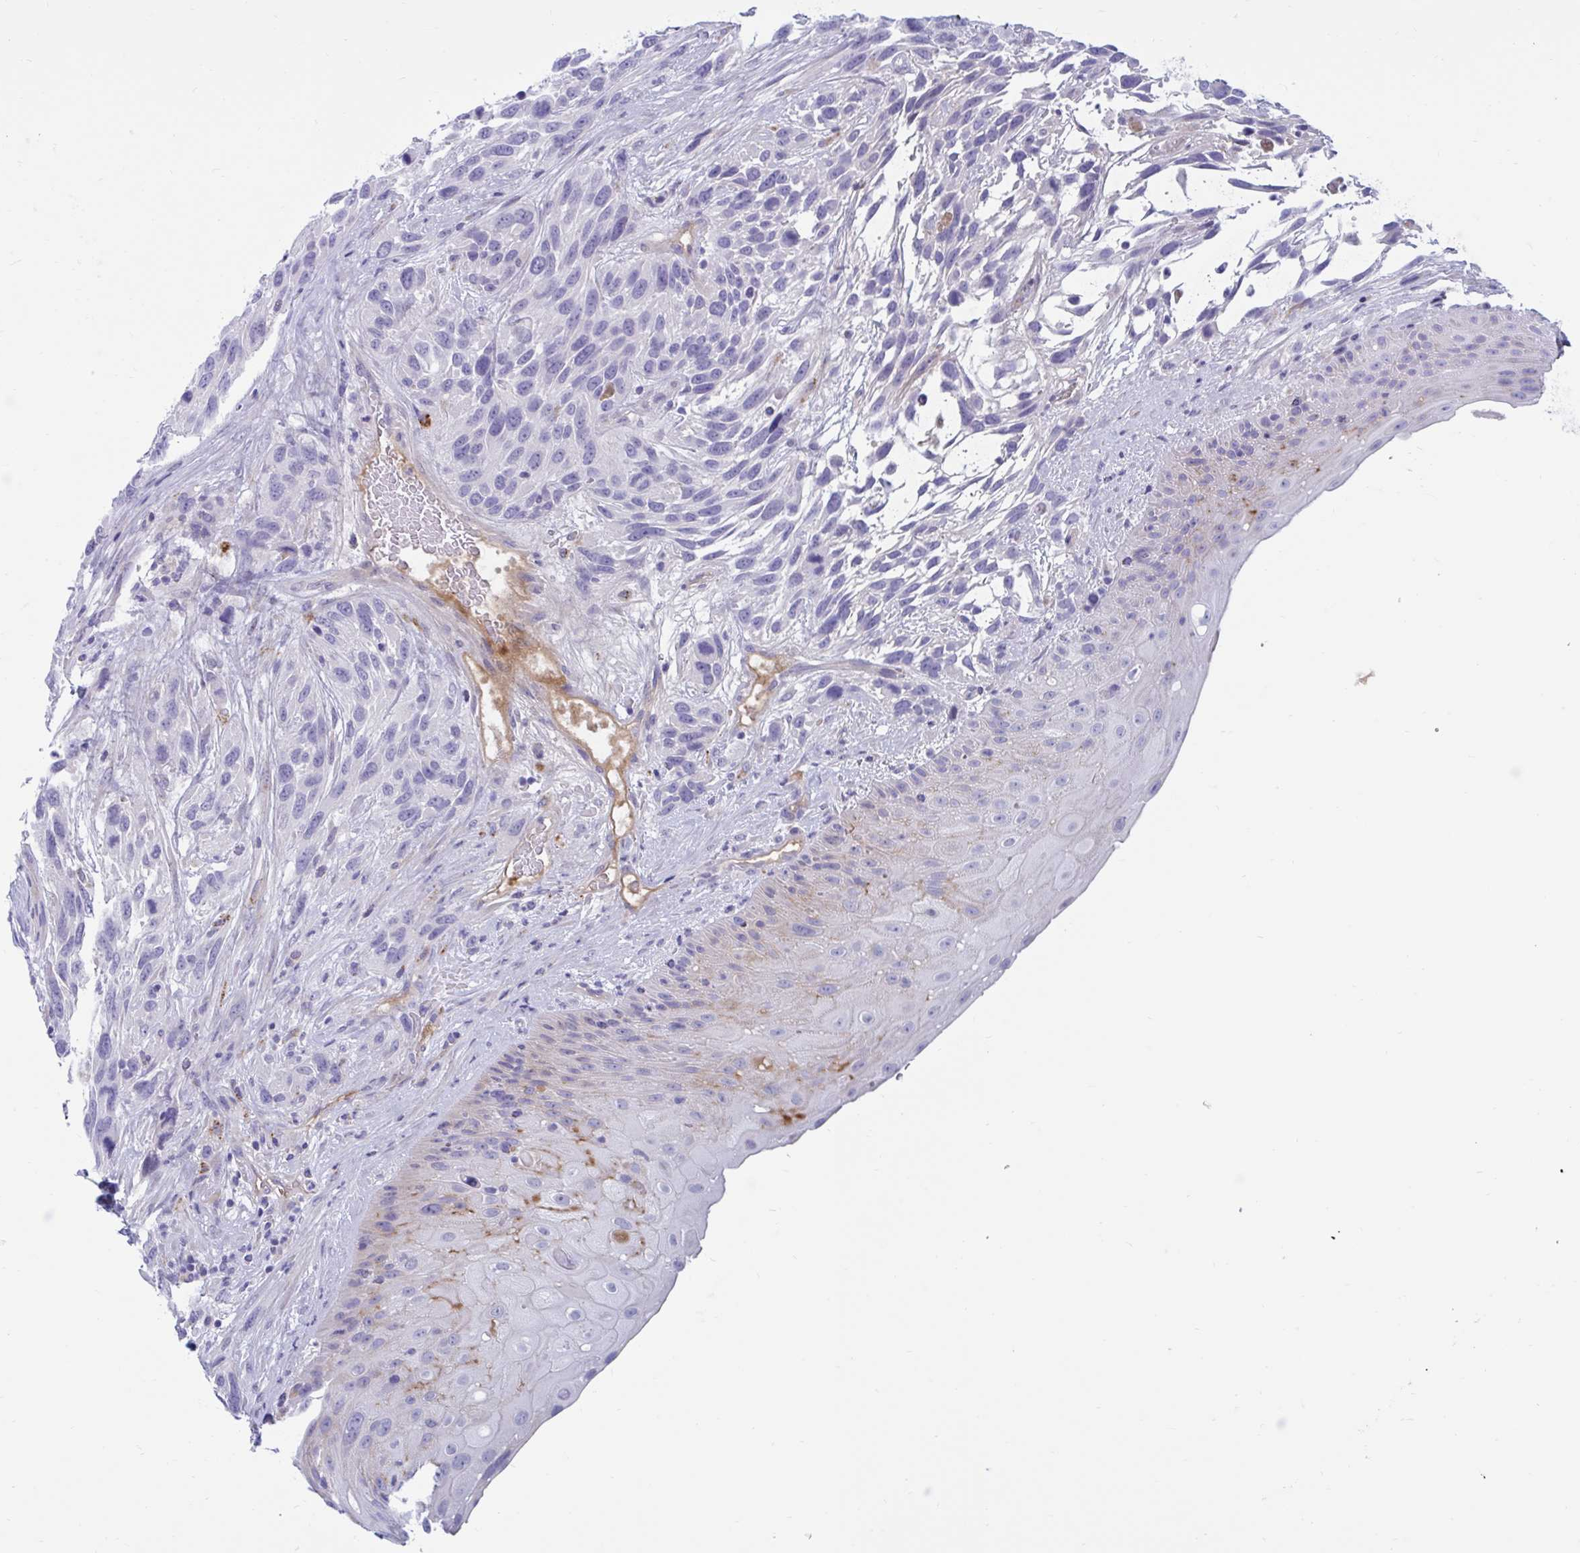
{"staining": {"intensity": "negative", "quantity": "none", "location": "none"}, "tissue": "urothelial cancer", "cell_type": "Tumor cells", "image_type": "cancer", "snomed": [{"axis": "morphology", "description": "Urothelial carcinoma, High grade"}, {"axis": "topography", "description": "Urinary bladder"}], "caption": "High power microscopy photomicrograph of an immunohistochemistry (IHC) photomicrograph of urothelial carcinoma (high-grade), revealing no significant staining in tumor cells.", "gene": "FAM219B", "patient": {"sex": "female", "age": 70}}